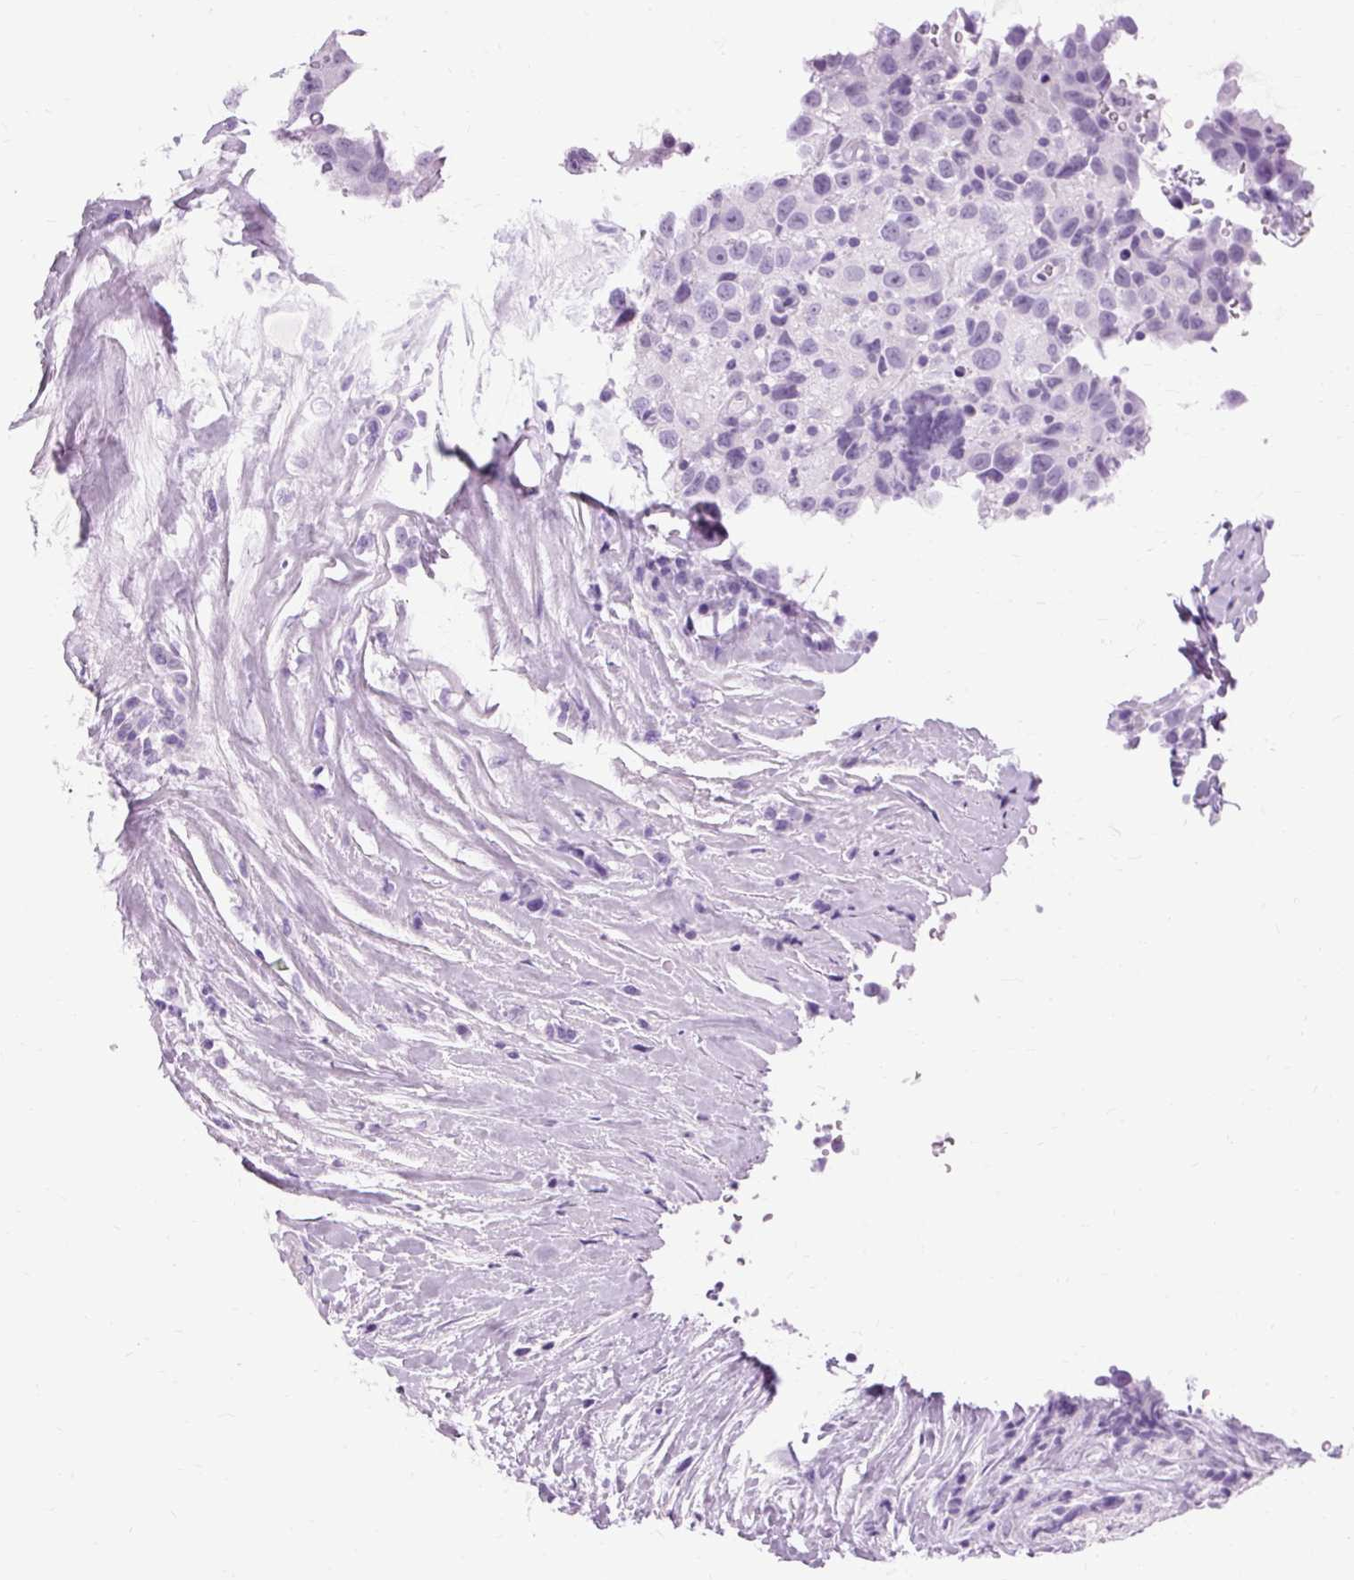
{"staining": {"intensity": "negative", "quantity": "none", "location": "none"}, "tissue": "testis cancer", "cell_type": "Tumor cells", "image_type": "cancer", "snomed": [{"axis": "morphology", "description": "Seminoma, NOS"}, {"axis": "topography", "description": "Testis"}], "caption": "There is no significant positivity in tumor cells of testis seminoma.", "gene": "B3GNT4", "patient": {"sex": "male", "age": 41}}